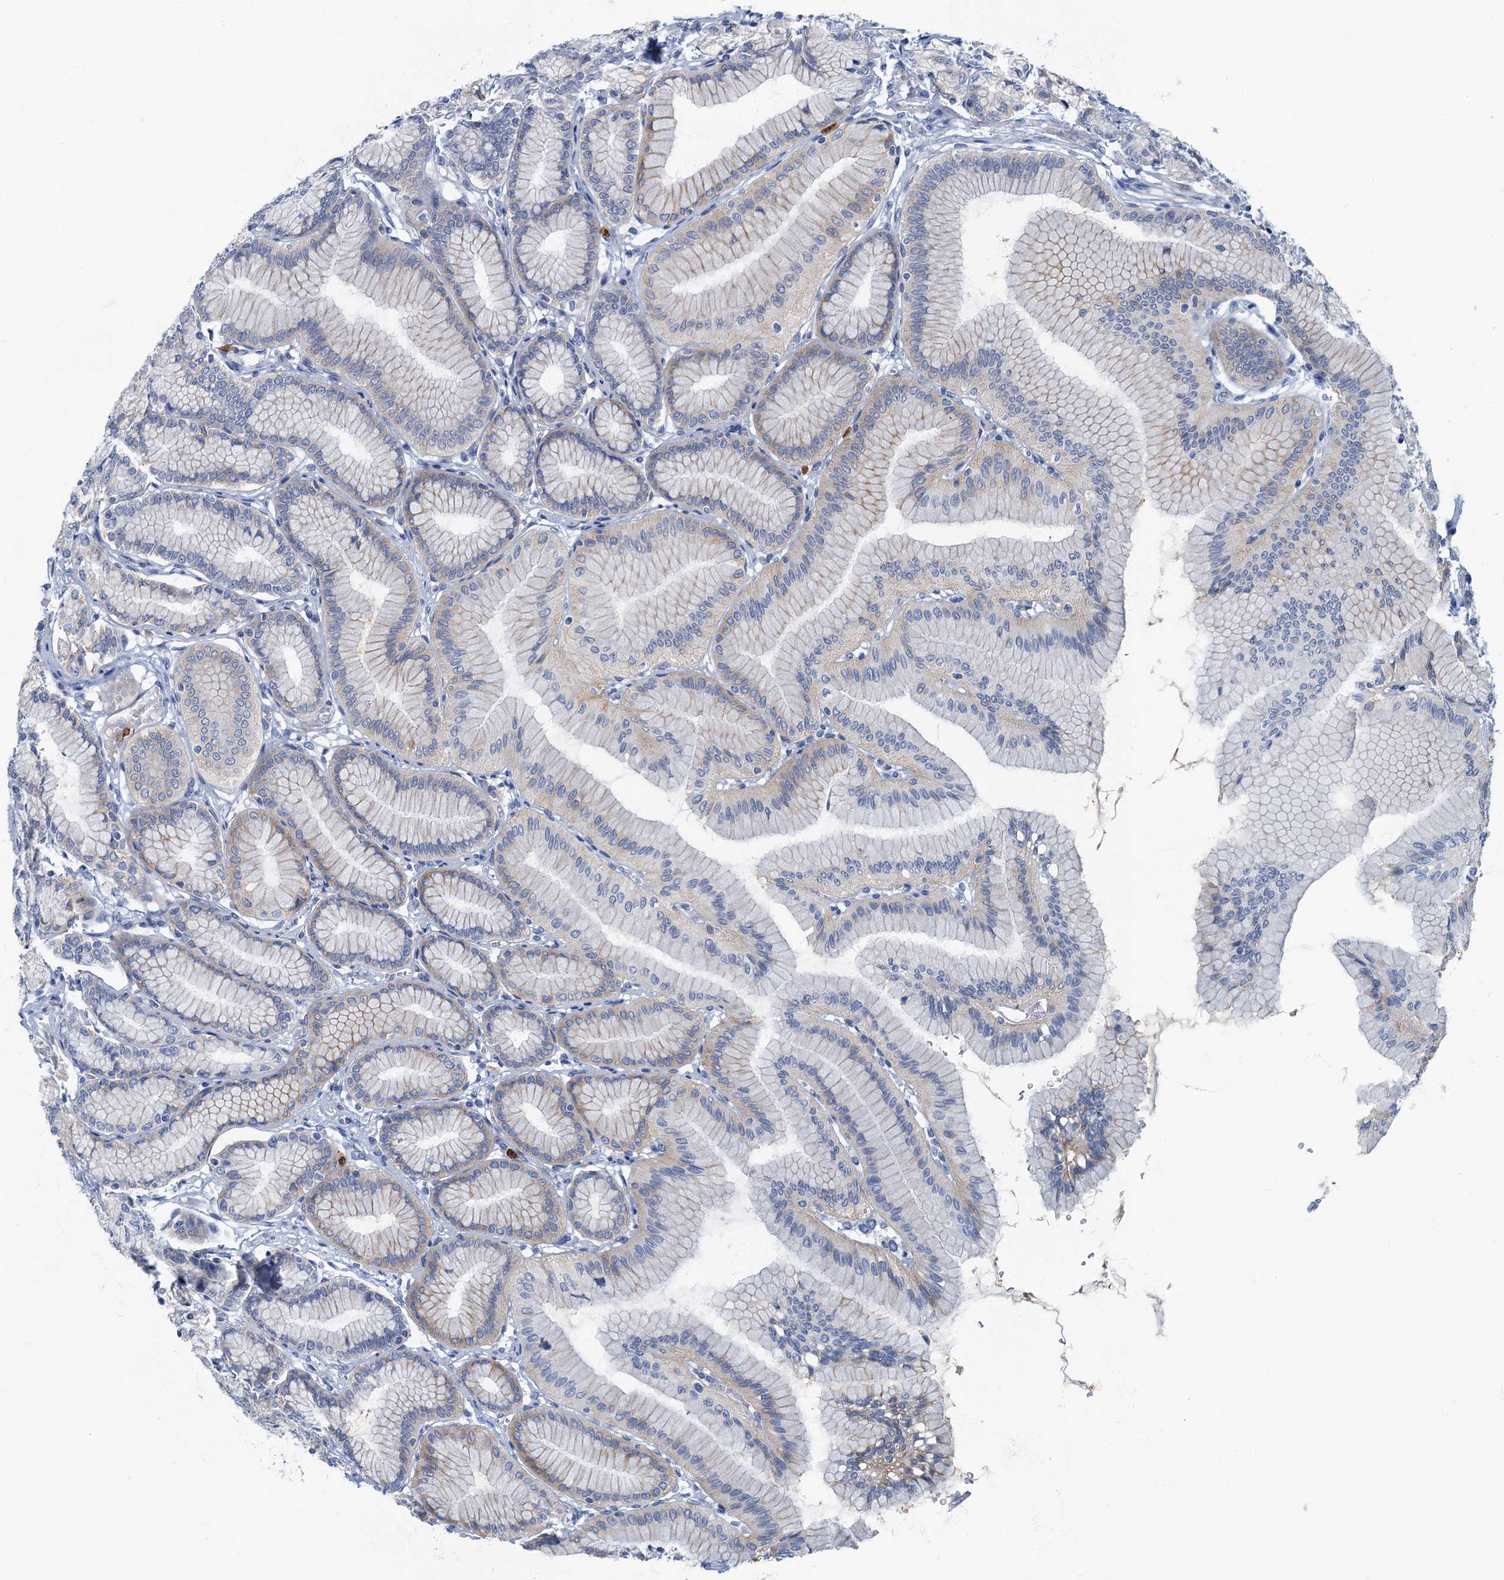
{"staining": {"intensity": "moderate", "quantity": "<25%", "location": "cytoplasmic/membranous"}, "tissue": "stomach", "cell_type": "Glandular cells", "image_type": "normal", "snomed": [{"axis": "morphology", "description": "Normal tissue, NOS"}, {"axis": "morphology", "description": "Adenocarcinoma, NOS"}, {"axis": "morphology", "description": "Adenocarcinoma, High grade"}, {"axis": "topography", "description": "Stomach, upper"}, {"axis": "topography", "description": "Stomach"}], "caption": "The photomicrograph displays staining of unremarkable stomach, revealing moderate cytoplasmic/membranous protein expression (brown color) within glandular cells. (Stains: DAB (3,3'-diaminobenzidine) in brown, nuclei in blue, Microscopy: brightfield microscopy at high magnification).", "gene": "ANKDD1A", "patient": {"sex": "female", "age": 65}}